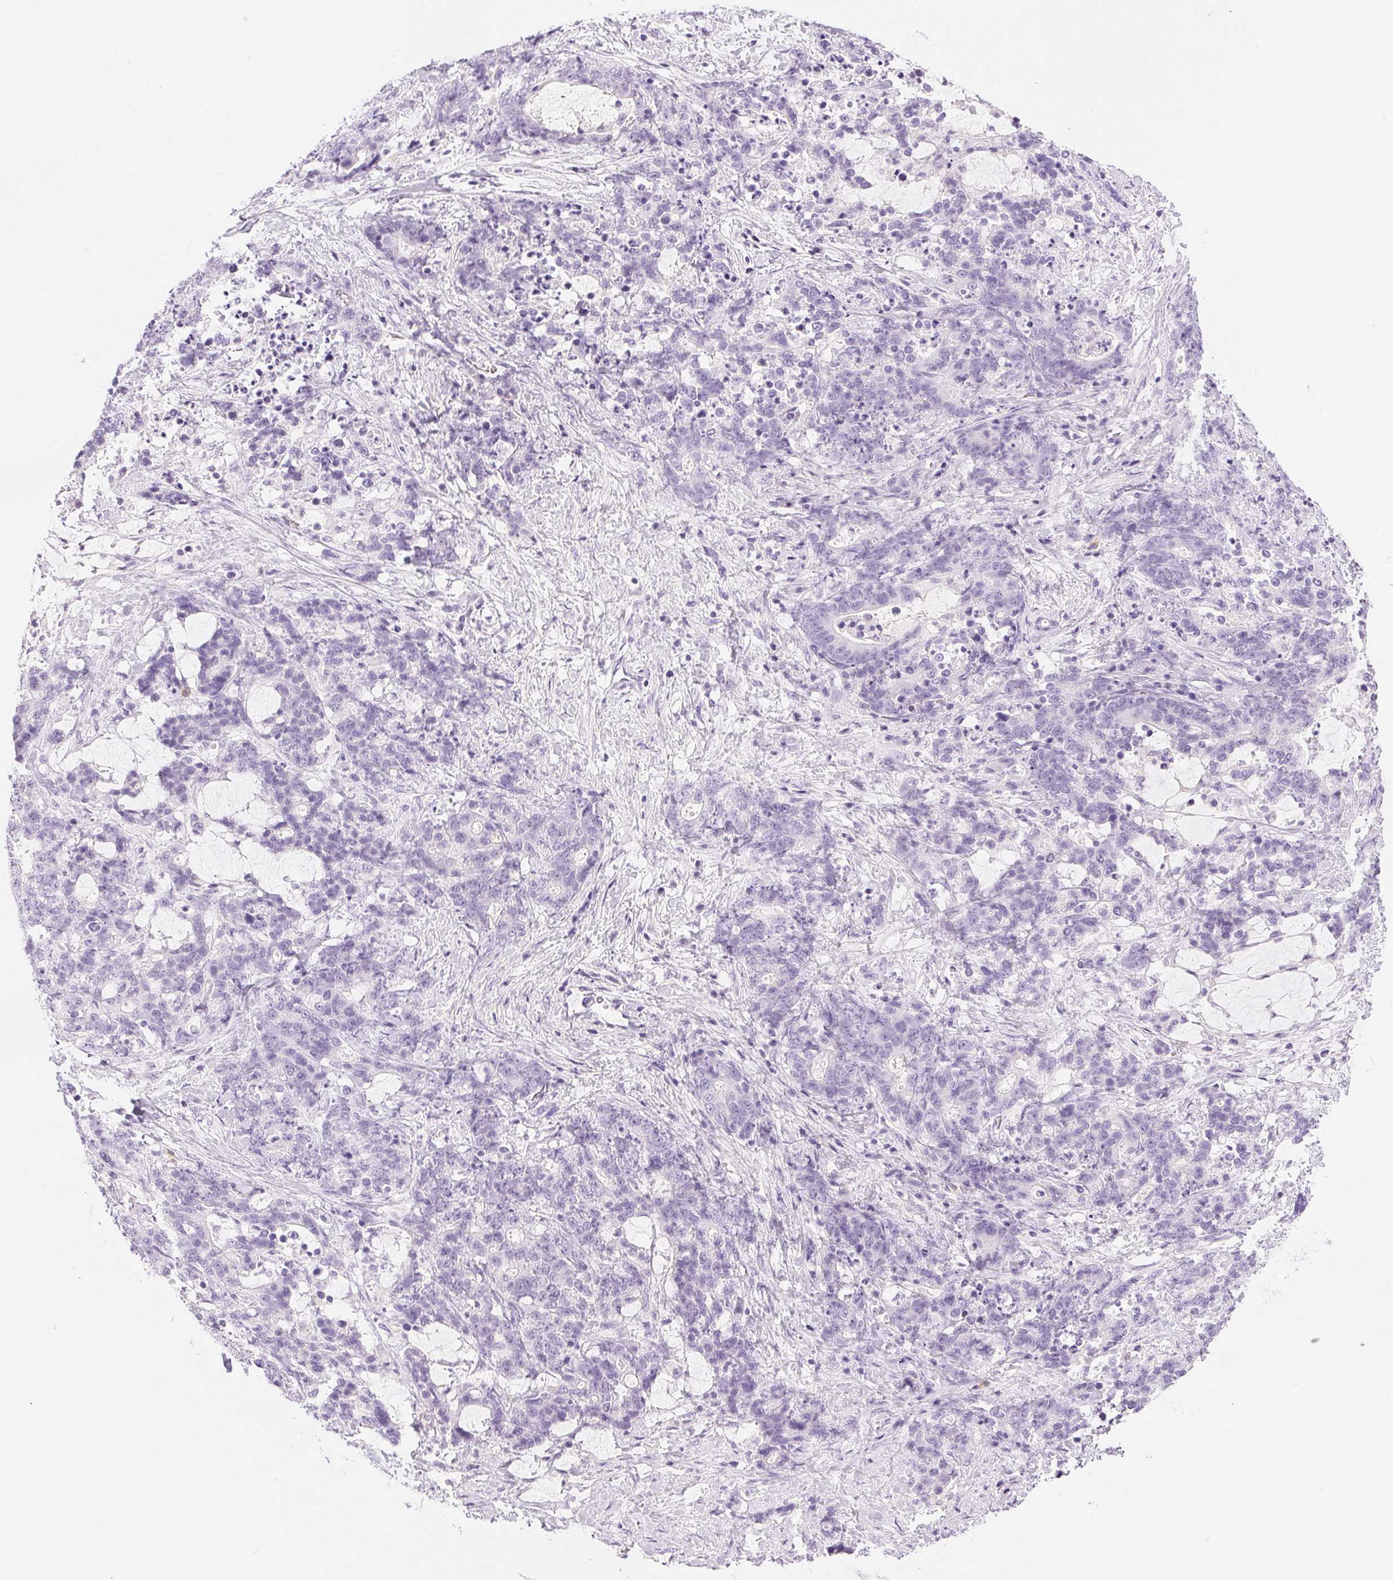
{"staining": {"intensity": "negative", "quantity": "none", "location": "none"}, "tissue": "stomach cancer", "cell_type": "Tumor cells", "image_type": "cancer", "snomed": [{"axis": "morphology", "description": "Normal tissue, NOS"}, {"axis": "morphology", "description": "Adenocarcinoma, NOS"}, {"axis": "topography", "description": "Stomach"}], "caption": "DAB immunohistochemical staining of stomach cancer (adenocarcinoma) displays no significant positivity in tumor cells.", "gene": "SLC5A2", "patient": {"sex": "female", "age": 64}}